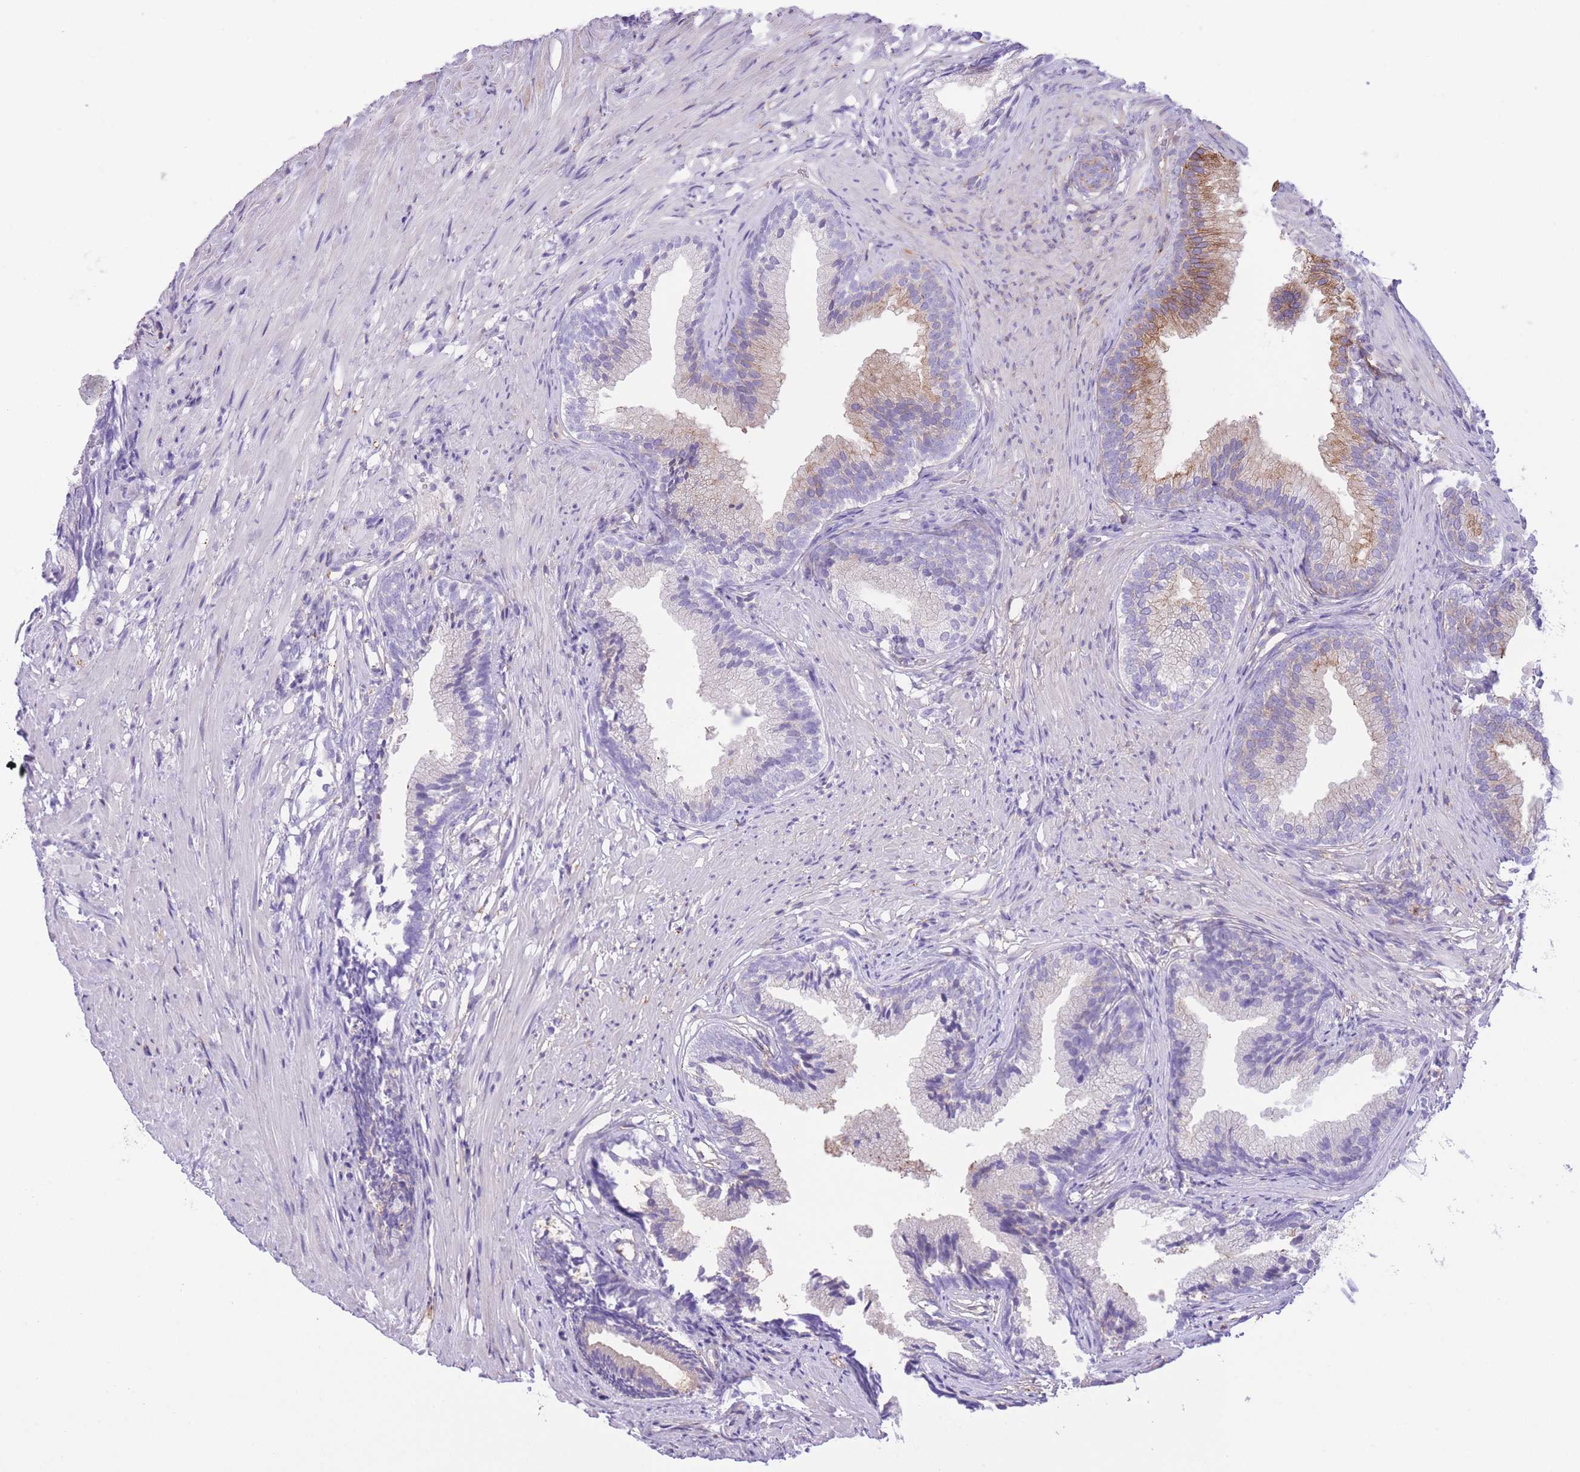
{"staining": {"intensity": "moderate", "quantity": "25%-75%", "location": "cytoplasmic/membranous"}, "tissue": "prostate", "cell_type": "Glandular cells", "image_type": "normal", "snomed": [{"axis": "morphology", "description": "Normal tissue, NOS"}, {"axis": "topography", "description": "Prostate"}], "caption": "Immunohistochemical staining of benign human prostate shows moderate cytoplasmic/membranous protein expression in about 25%-75% of glandular cells.", "gene": "RHOU", "patient": {"sex": "male", "age": 76}}